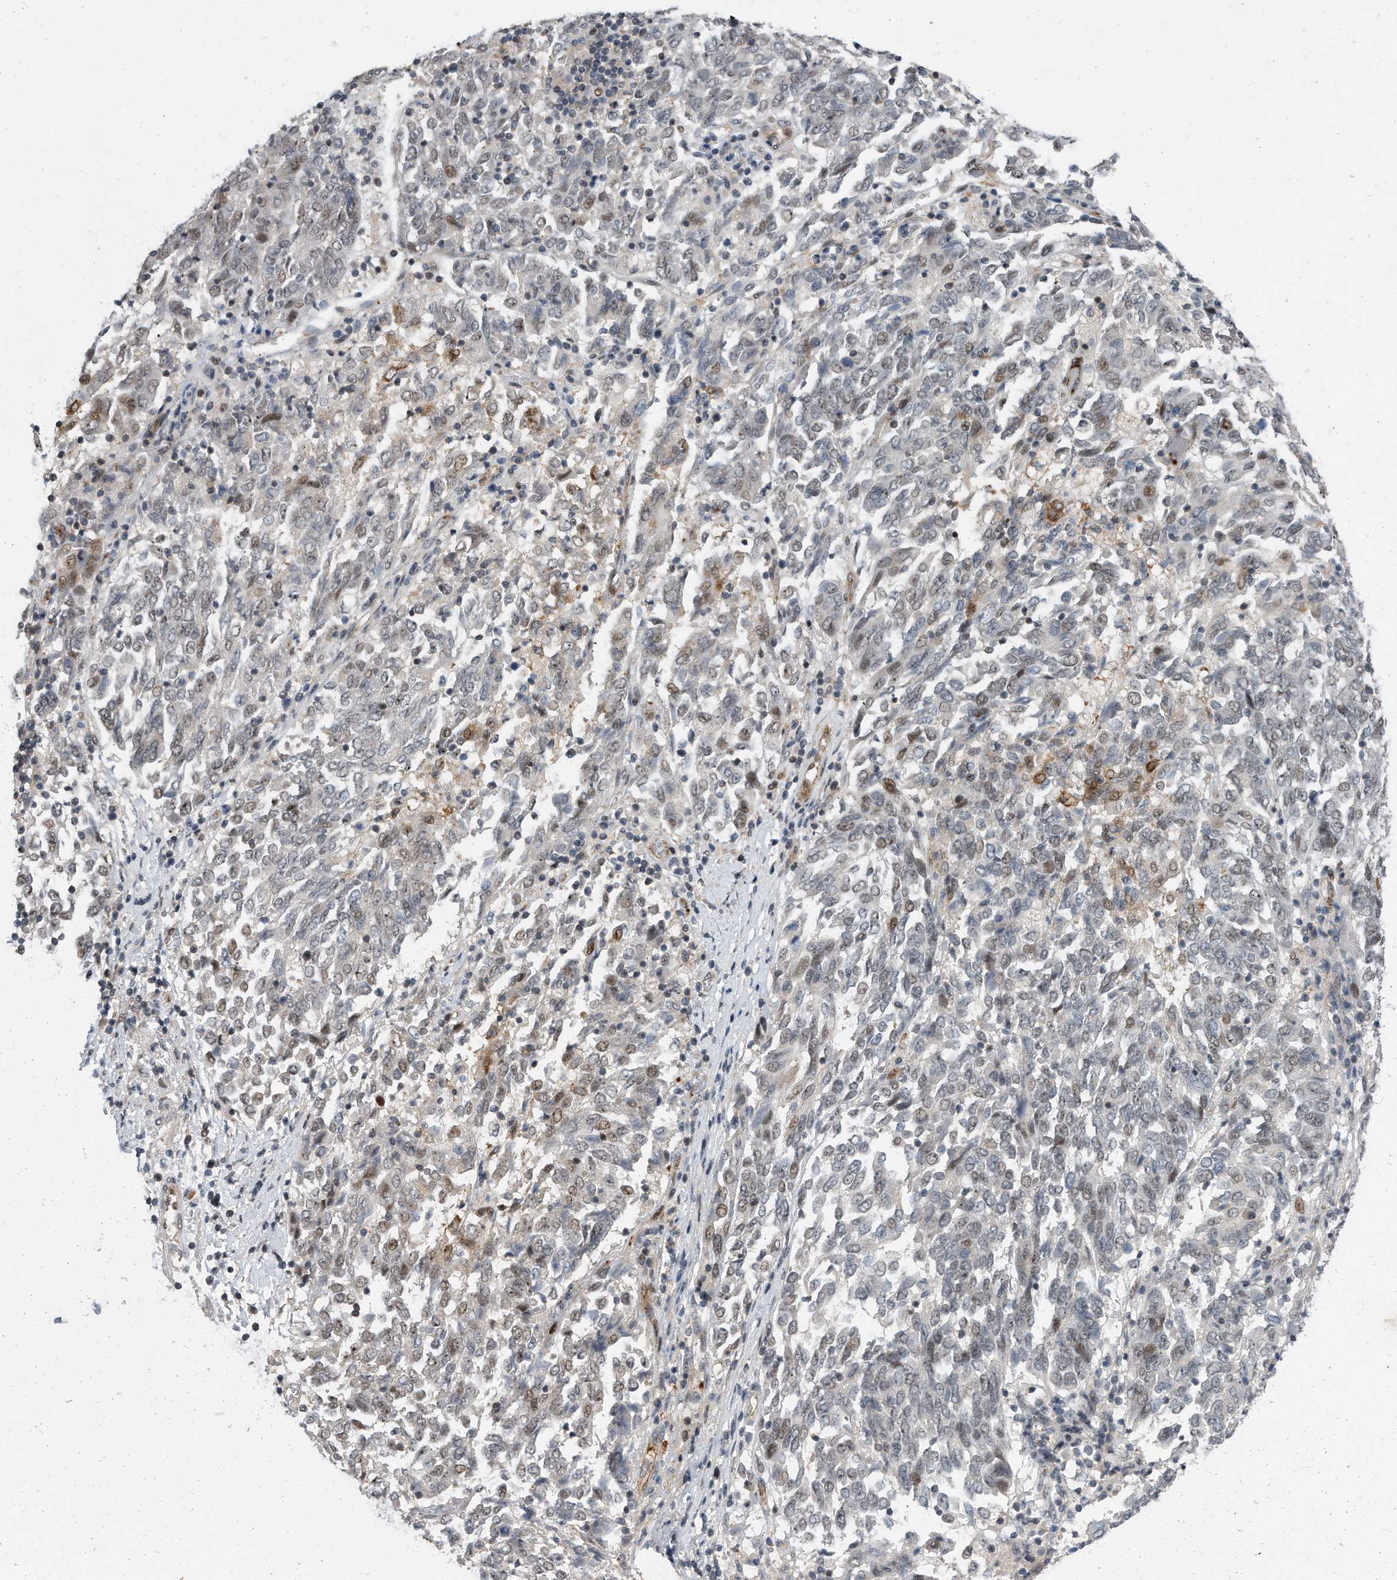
{"staining": {"intensity": "moderate", "quantity": "<25%", "location": "cytoplasmic/membranous,nuclear"}, "tissue": "endometrial cancer", "cell_type": "Tumor cells", "image_type": "cancer", "snomed": [{"axis": "morphology", "description": "Adenocarcinoma, NOS"}, {"axis": "topography", "description": "Endometrium"}], "caption": "Brown immunohistochemical staining in human endometrial cancer displays moderate cytoplasmic/membranous and nuclear staining in approximately <25% of tumor cells.", "gene": "PGBD2", "patient": {"sex": "female", "age": 80}}